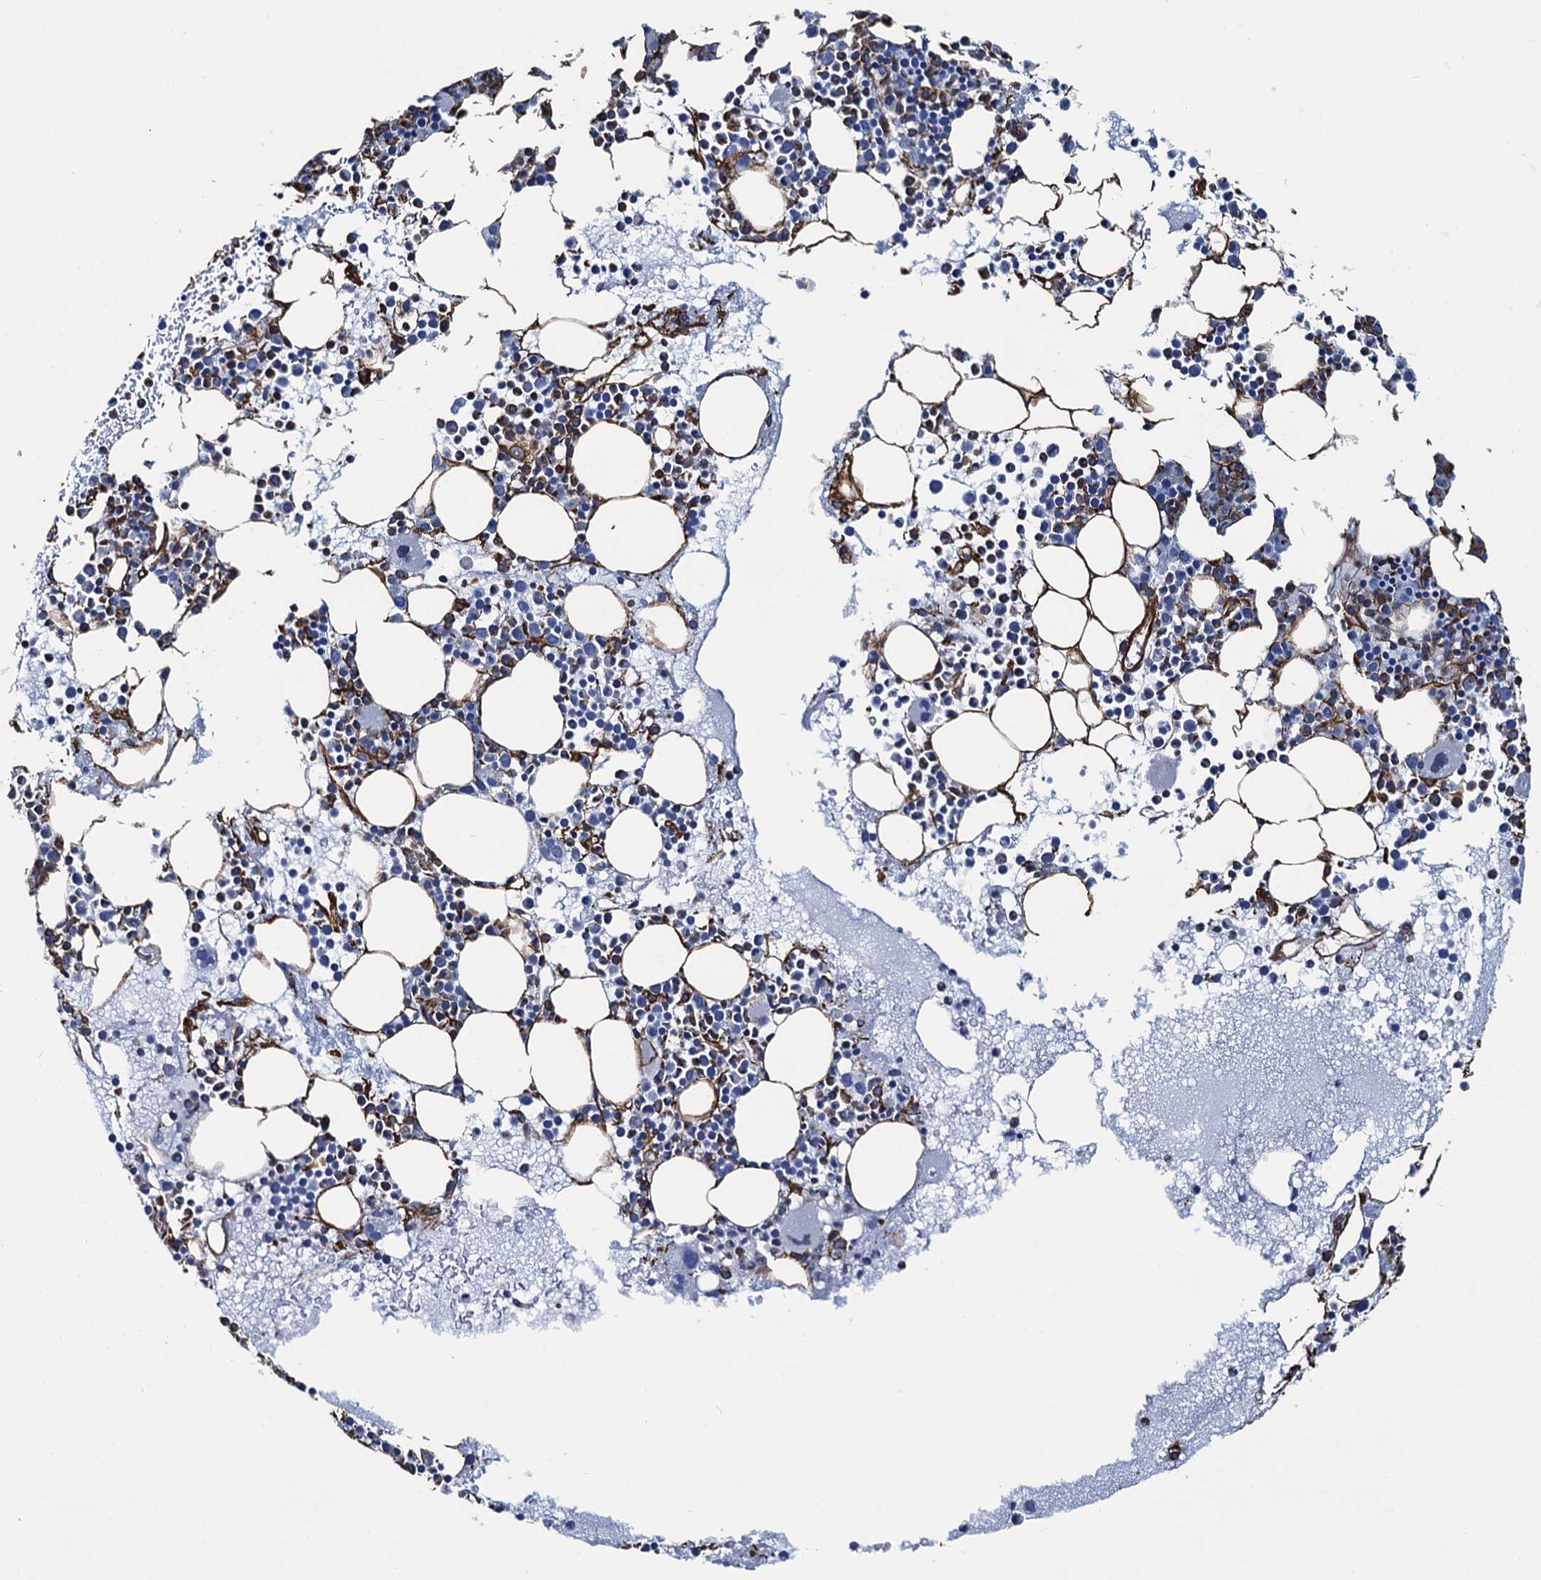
{"staining": {"intensity": "moderate", "quantity": "25%-75%", "location": "cytoplasmic/membranous"}, "tissue": "bone marrow", "cell_type": "Hematopoietic cells", "image_type": "normal", "snomed": [{"axis": "morphology", "description": "Normal tissue, NOS"}, {"axis": "topography", "description": "Bone marrow"}], "caption": "This micrograph exhibits immunohistochemistry (IHC) staining of unremarkable bone marrow, with medium moderate cytoplasmic/membranous positivity in approximately 25%-75% of hematopoietic cells.", "gene": "PGM2", "patient": {"sex": "female", "age": 76}}